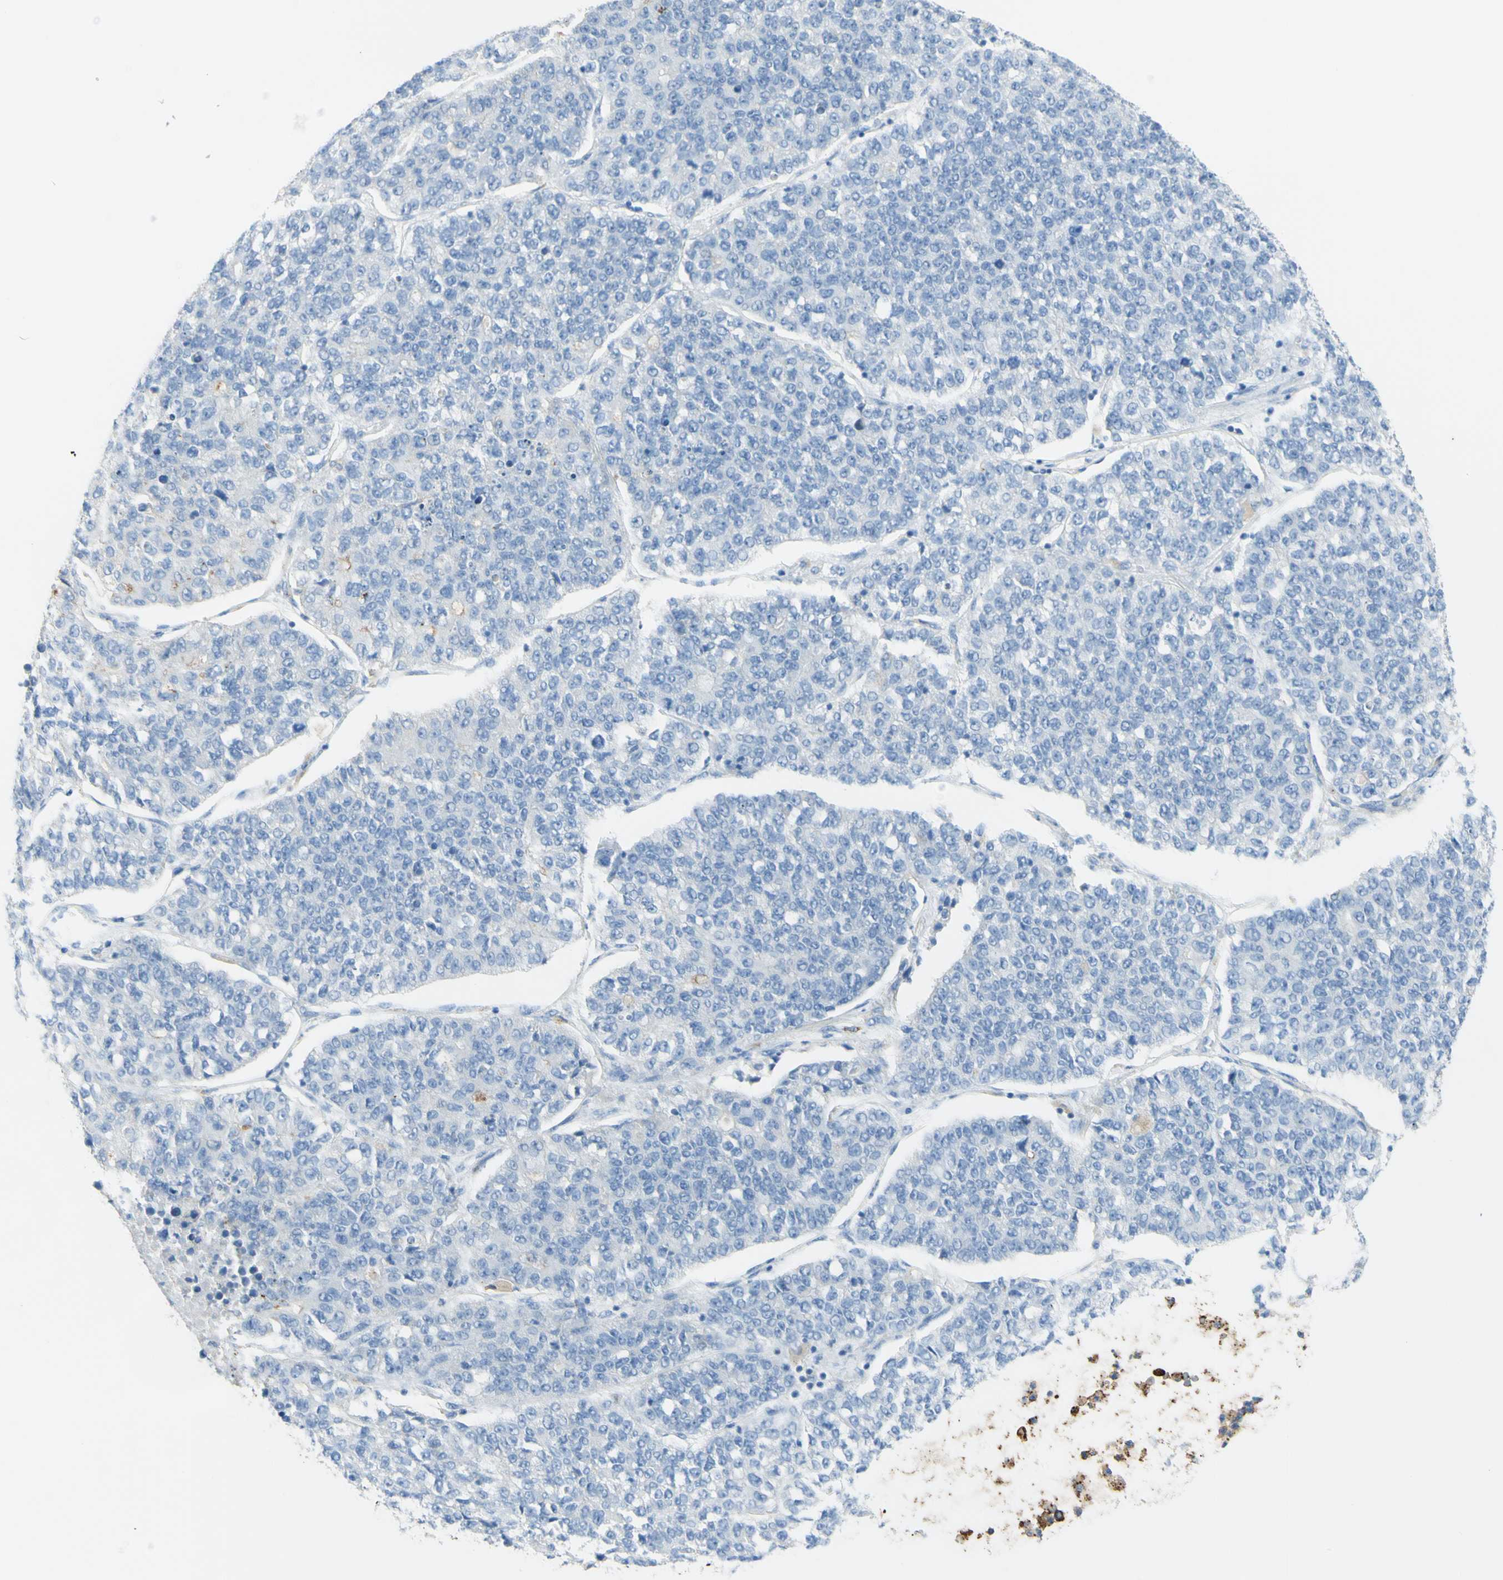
{"staining": {"intensity": "strong", "quantity": "<25%", "location": "cytoplasmic/membranous"}, "tissue": "lung cancer", "cell_type": "Tumor cells", "image_type": "cancer", "snomed": [{"axis": "morphology", "description": "Adenocarcinoma, NOS"}, {"axis": "topography", "description": "Lung"}], "caption": "Tumor cells display medium levels of strong cytoplasmic/membranous expression in approximately <25% of cells in human lung cancer. Ihc stains the protein of interest in brown and the nuclei are stained blue.", "gene": "TSPAN1", "patient": {"sex": "male", "age": 49}}